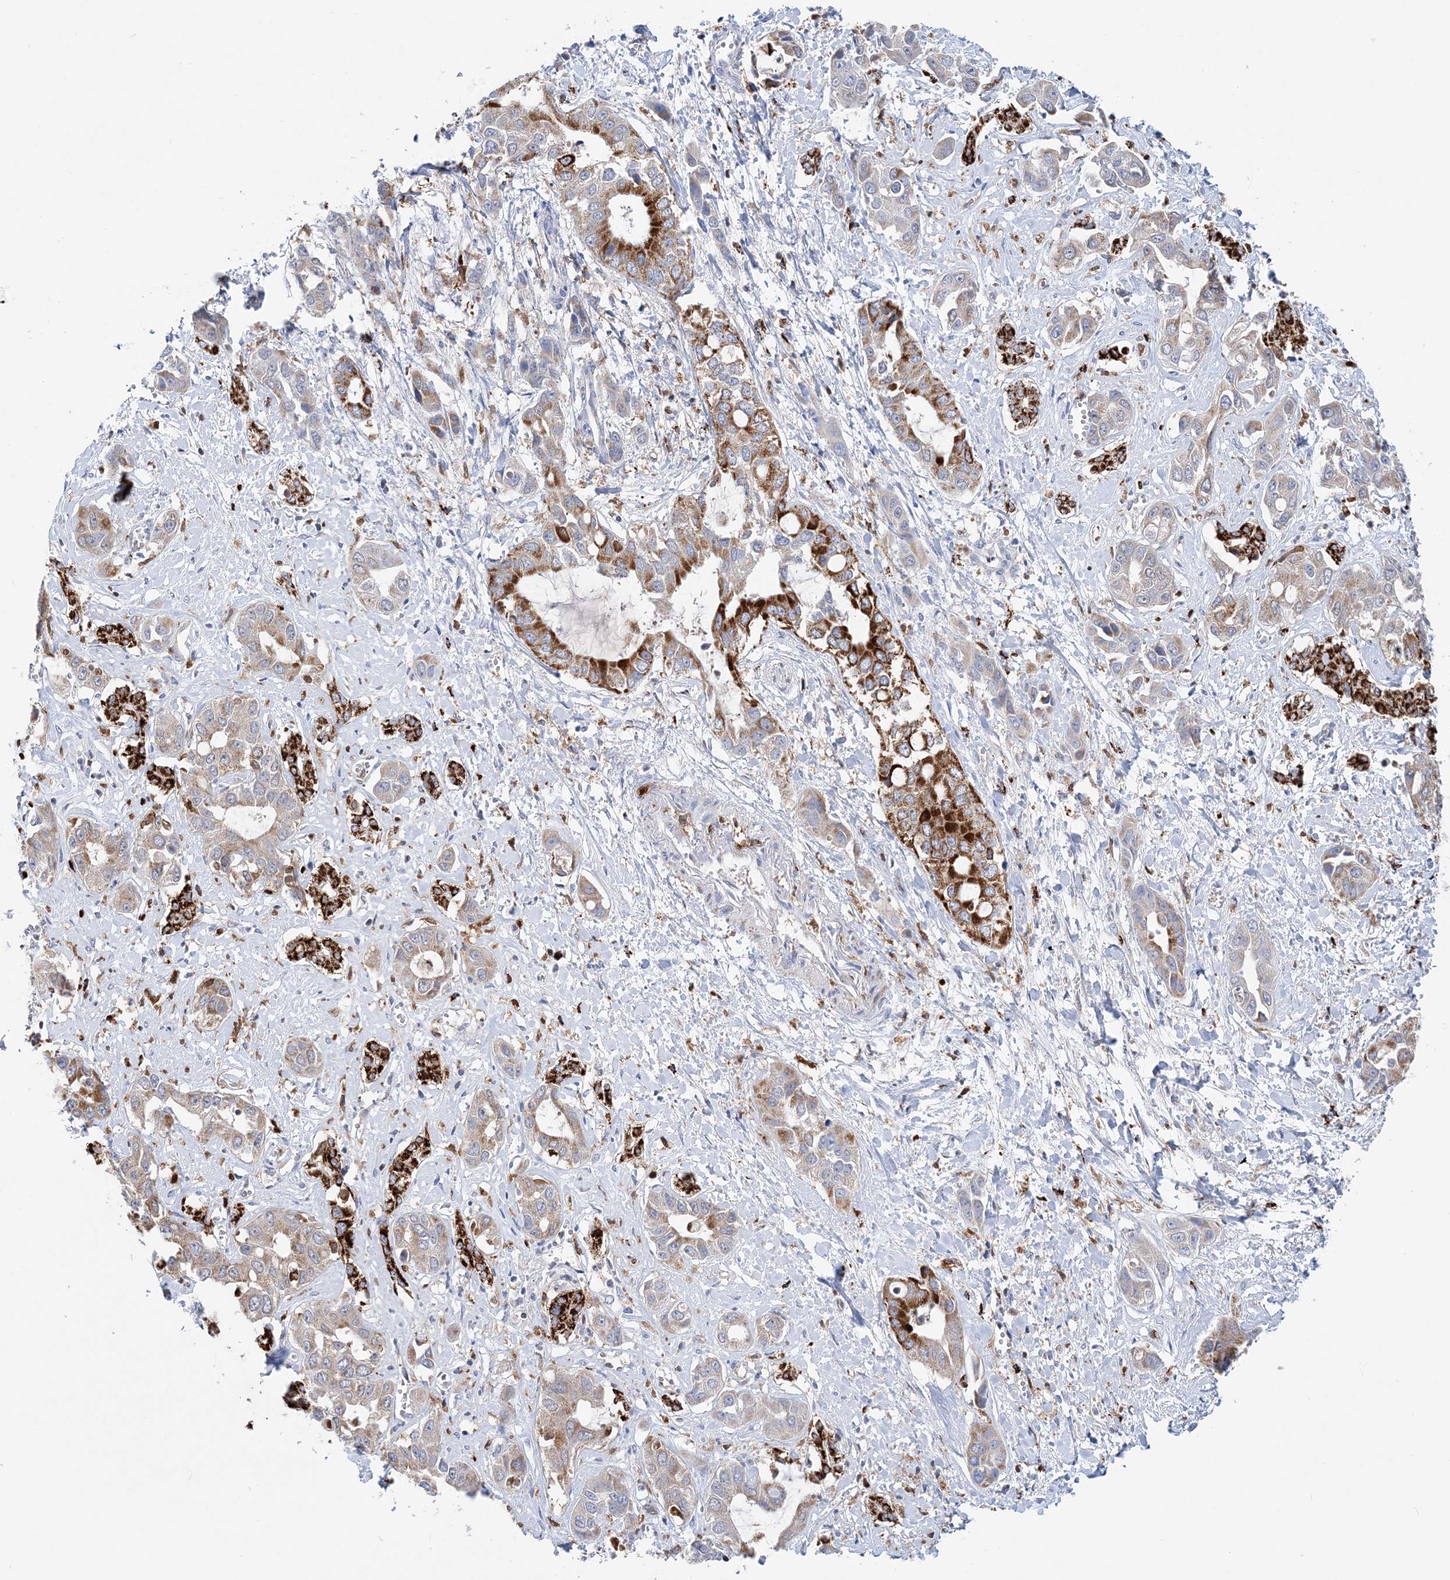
{"staining": {"intensity": "strong", "quantity": "25%-75%", "location": "cytoplasmic/membranous"}, "tissue": "liver cancer", "cell_type": "Tumor cells", "image_type": "cancer", "snomed": [{"axis": "morphology", "description": "Cholangiocarcinoma"}, {"axis": "topography", "description": "Liver"}], "caption": "Approximately 25%-75% of tumor cells in liver cancer exhibit strong cytoplasmic/membranous protein positivity as visualized by brown immunohistochemical staining.", "gene": "NIT2", "patient": {"sex": "female", "age": 52}}